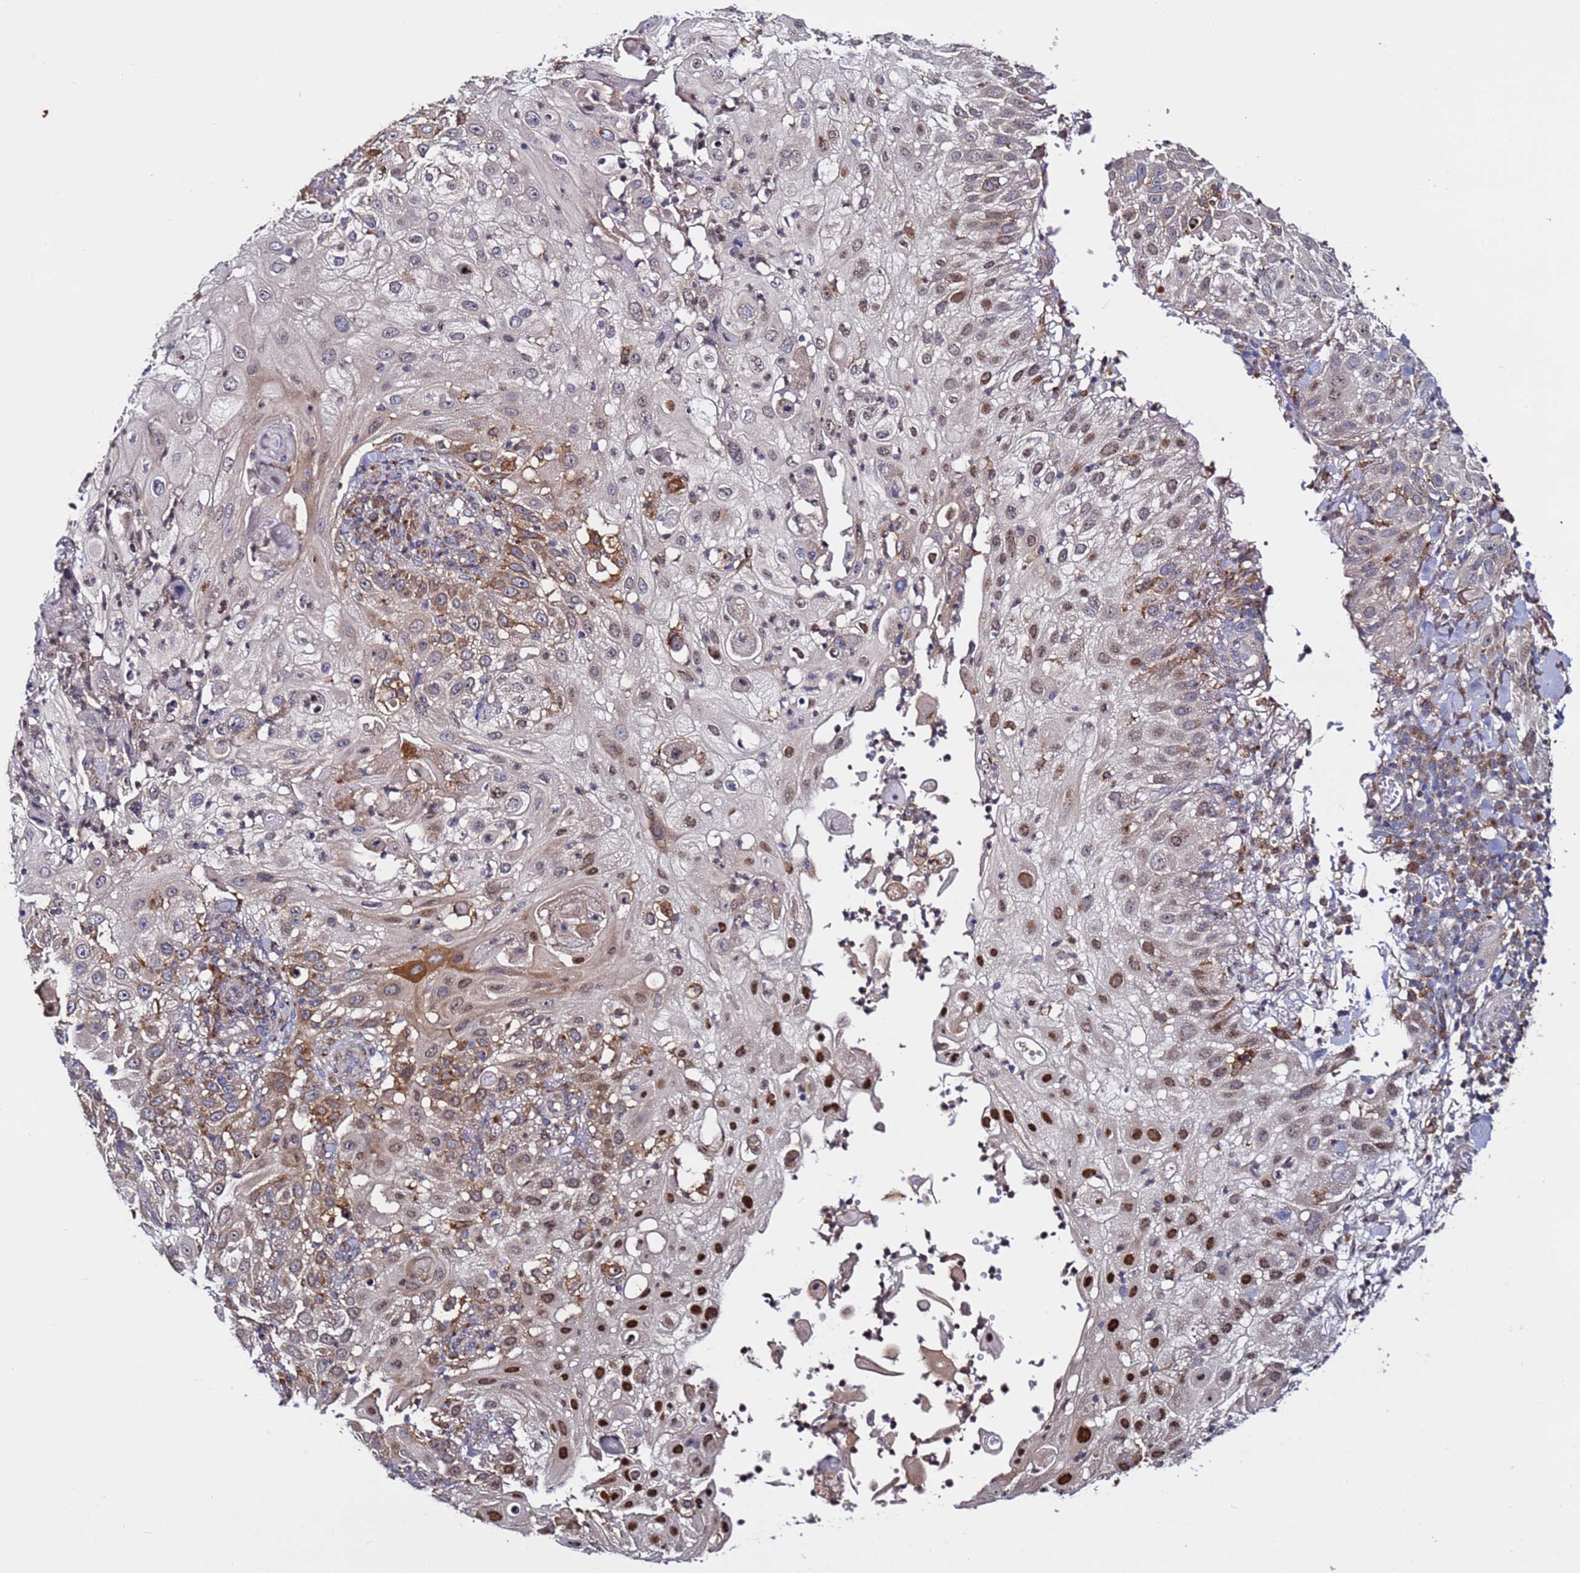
{"staining": {"intensity": "strong", "quantity": "<25%", "location": "nuclear"}, "tissue": "skin cancer", "cell_type": "Tumor cells", "image_type": "cancer", "snomed": [{"axis": "morphology", "description": "Squamous cell carcinoma, NOS"}, {"axis": "topography", "description": "Skin"}], "caption": "Brown immunohistochemical staining in skin squamous cell carcinoma shows strong nuclear positivity in approximately <25% of tumor cells. (brown staining indicates protein expression, while blue staining denotes nuclei).", "gene": "TMEM176B", "patient": {"sex": "female", "age": 44}}